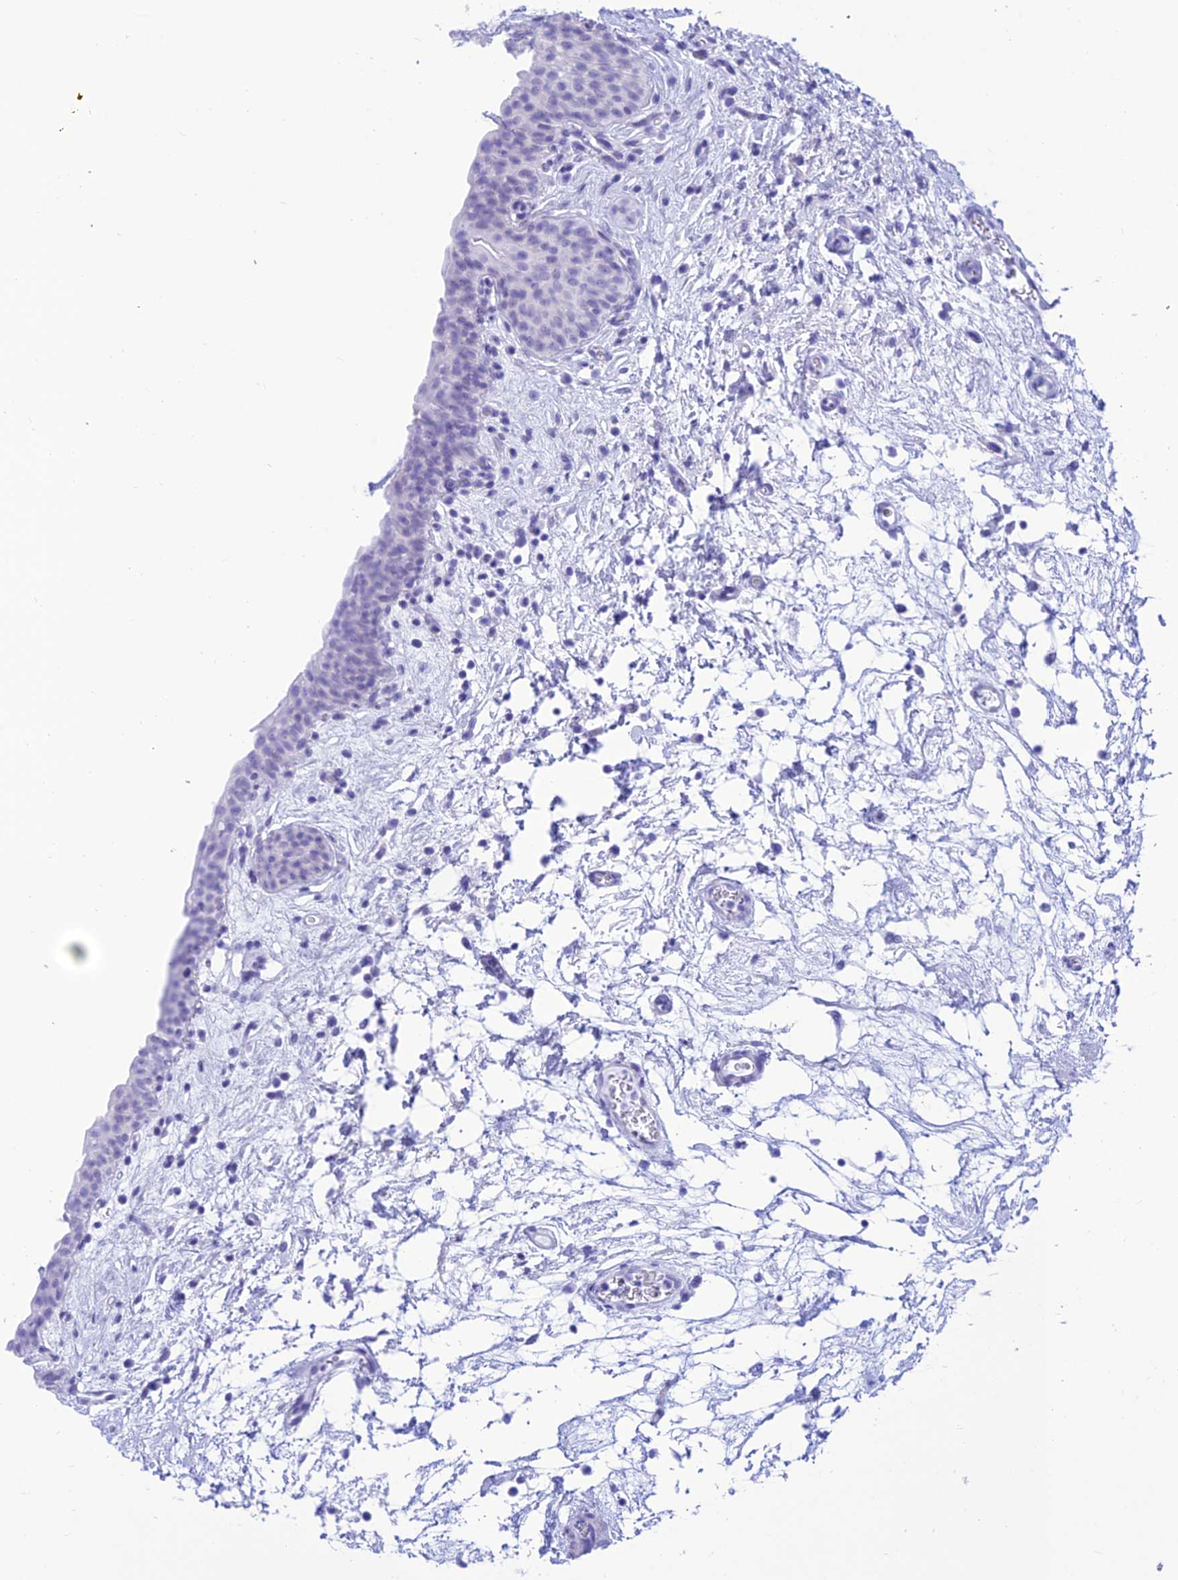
{"staining": {"intensity": "negative", "quantity": "none", "location": "none"}, "tissue": "urinary bladder", "cell_type": "Urothelial cells", "image_type": "normal", "snomed": [{"axis": "morphology", "description": "Normal tissue, NOS"}, {"axis": "topography", "description": "Urinary bladder"}], "caption": "The histopathology image exhibits no significant positivity in urothelial cells of urinary bladder. (Stains: DAB (3,3'-diaminobenzidine) IHC with hematoxylin counter stain, Microscopy: brightfield microscopy at high magnification).", "gene": "PRNP", "patient": {"sex": "male", "age": 83}}